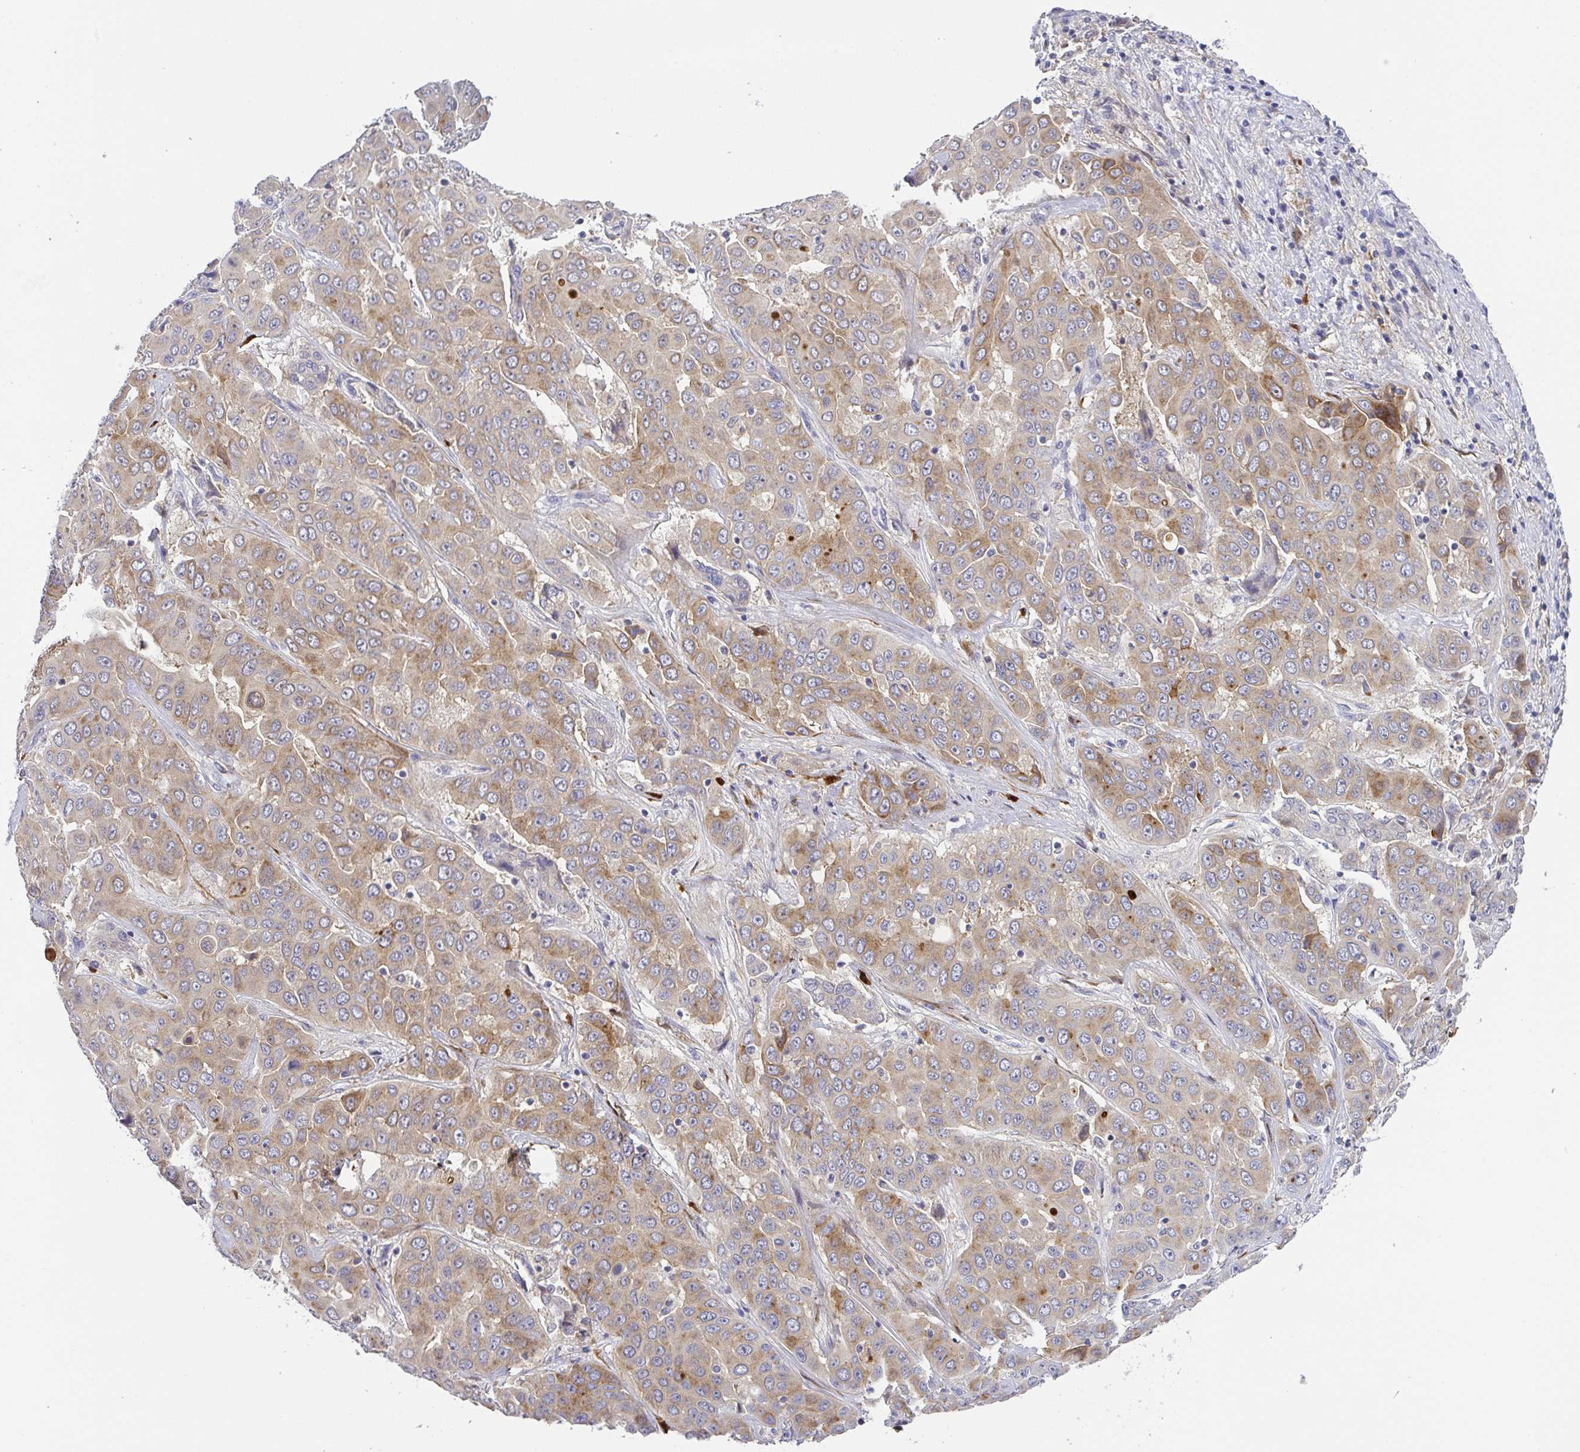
{"staining": {"intensity": "weak", "quantity": "25%-75%", "location": "cytoplasmic/membranous"}, "tissue": "liver cancer", "cell_type": "Tumor cells", "image_type": "cancer", "snomed": [{"axis": "morphology", "description": "Cholangiocarcinoma"}, {"axis": "topography", "description": "Liver"}], "caption": "This is an image of IHC staining of cholangiocarcinoma (liver), which shows weak positivity in the cytoplasmic/membranous of tumor cells.", "gene": "RNASE7", "patient": {"sex": "female", "age": 52}}